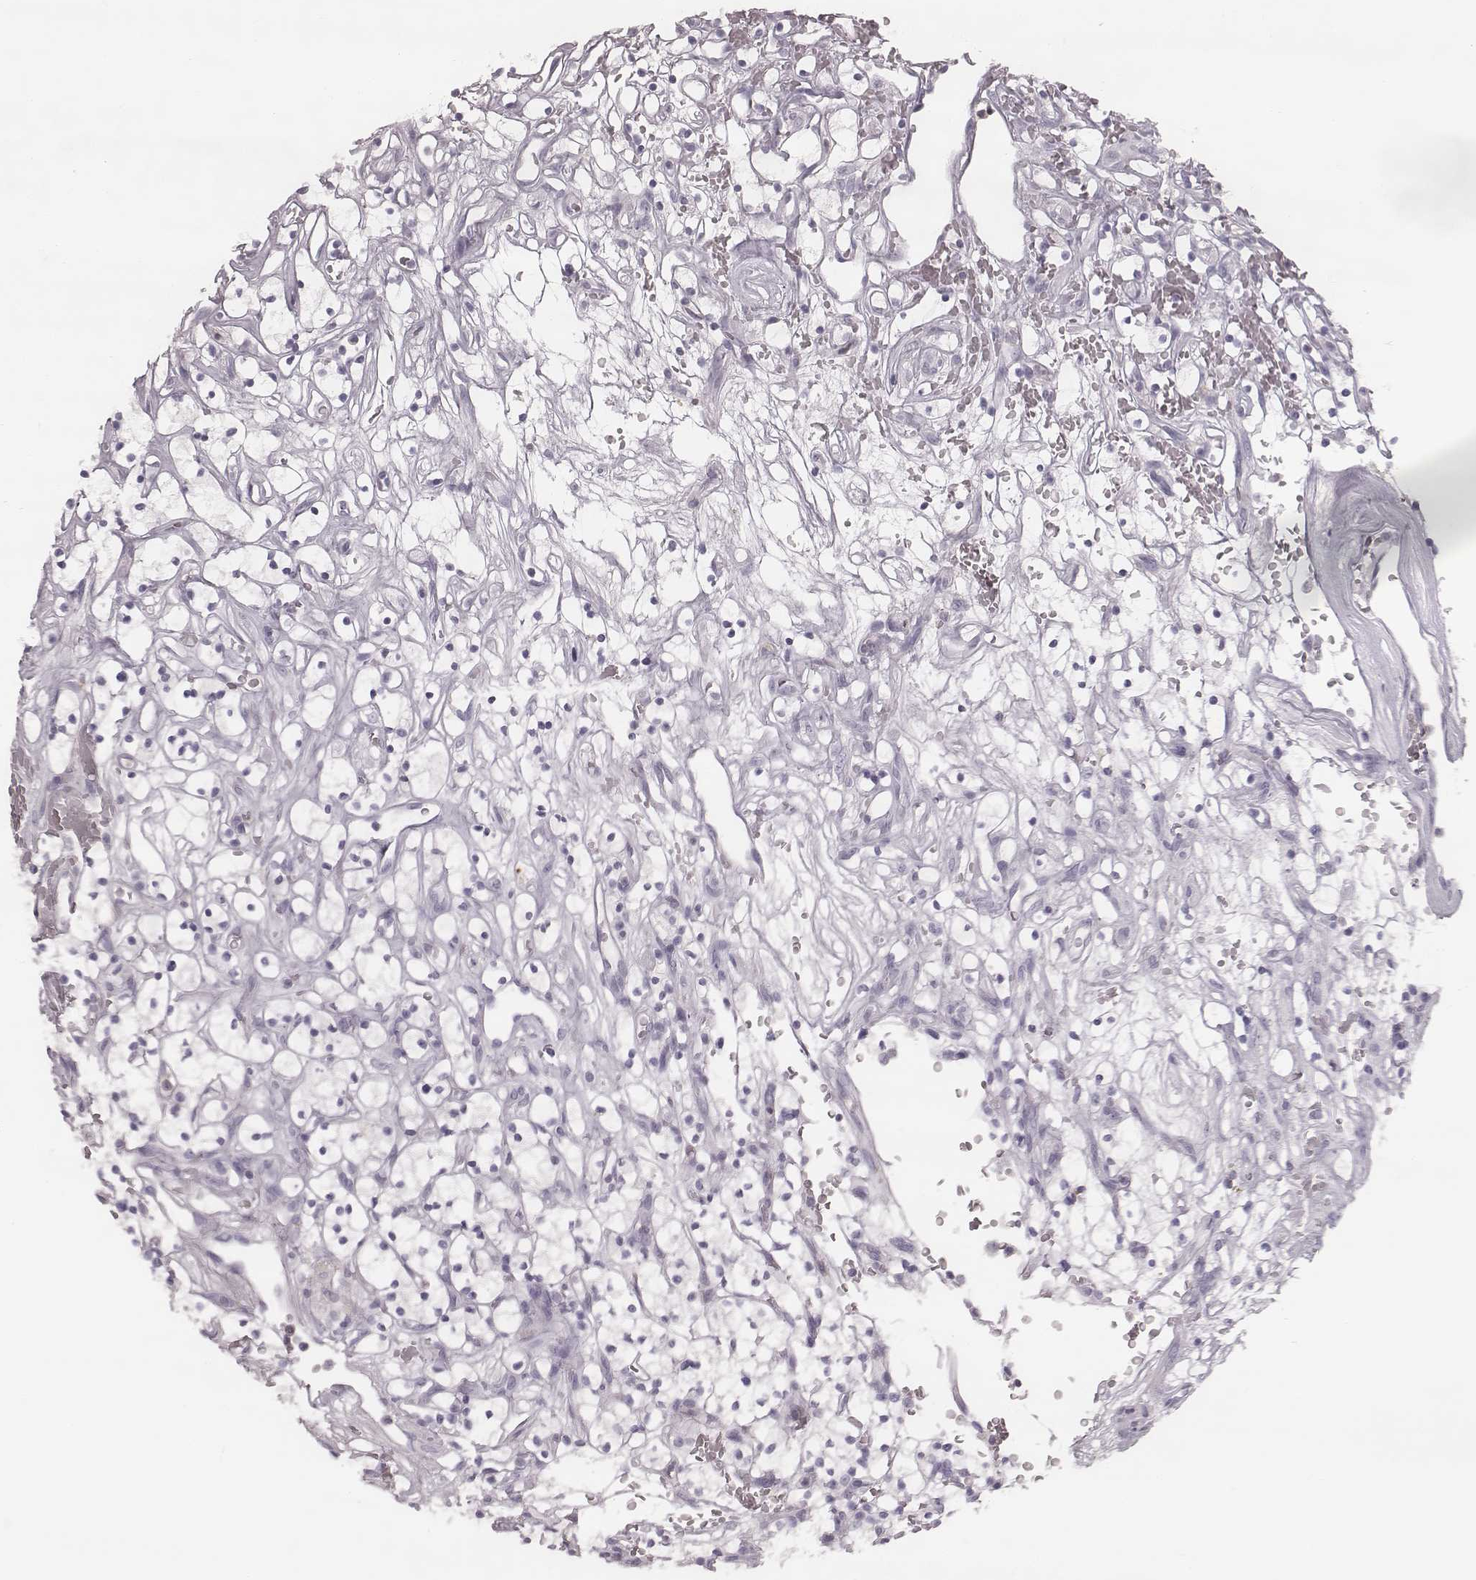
{"staining": {"intensity": "negative", "quantity": "none", "location": "none"}, "tissue": "renal cancer", "cell_type": "Tumor cells", "image_type": "cancer", "snomed": [{"axis": "morphology", "description": "Adenocarcinoma, NOS"}, {"axis": "topography", "description": "Kidney"}], "caption": "The immunohistochemistry (IHC) micrograph has no significant expression in tumor cells of renal cancer (adenocarcinoma) tissue. Brightfield microscopy of immunohistochemistry stained with DAB (brown) and hematoxylin (blue), captured at high magnification.", "gene": "ZNF365", "patient": {"sex": "female", "age": 64}}